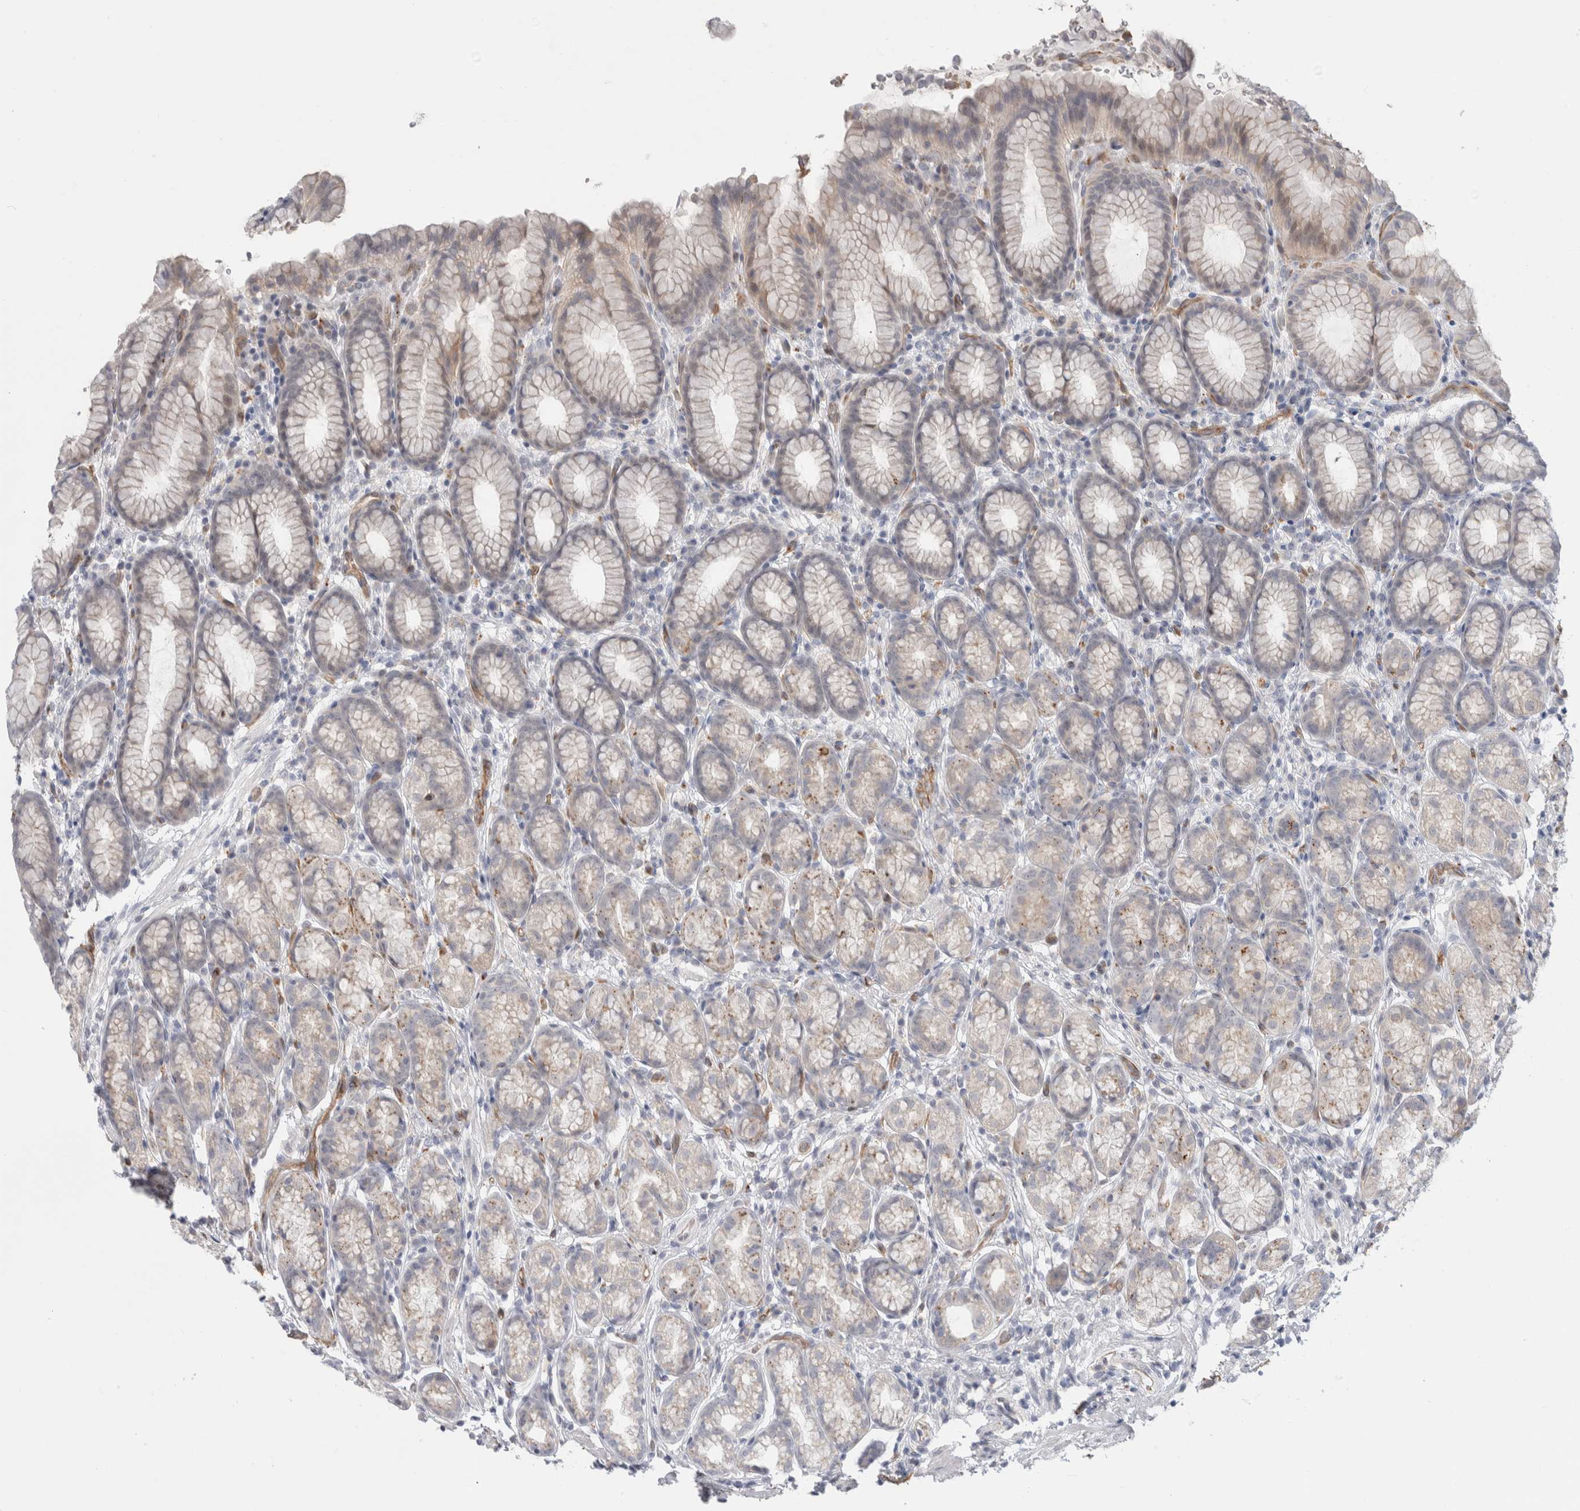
{"staining": {"intensity": "weak", "quantity": "25%-75%", "location": "cytoplasmic/membranous"}, "tissue": "stomach", "cell_type": "Glandular cells", "image_type": "normal", "snomed": [{"axis": "morphology", "description": "Normal tissue, NOS"}, {"axis": "topography", "description": "Stomach"}], "caption": "Brown immunohistochemical staining in unremarkable stomach reveals weak cytoplasmic/membranous positivity in about 25%-75% of glandular cells. The protein is stained brown, and the nuclei are stained in blue (DAB IHC with brightfield microscopy, high magnification).", "gene": "ANKMY1", "patient": {"sex": "male", "age": 42}}